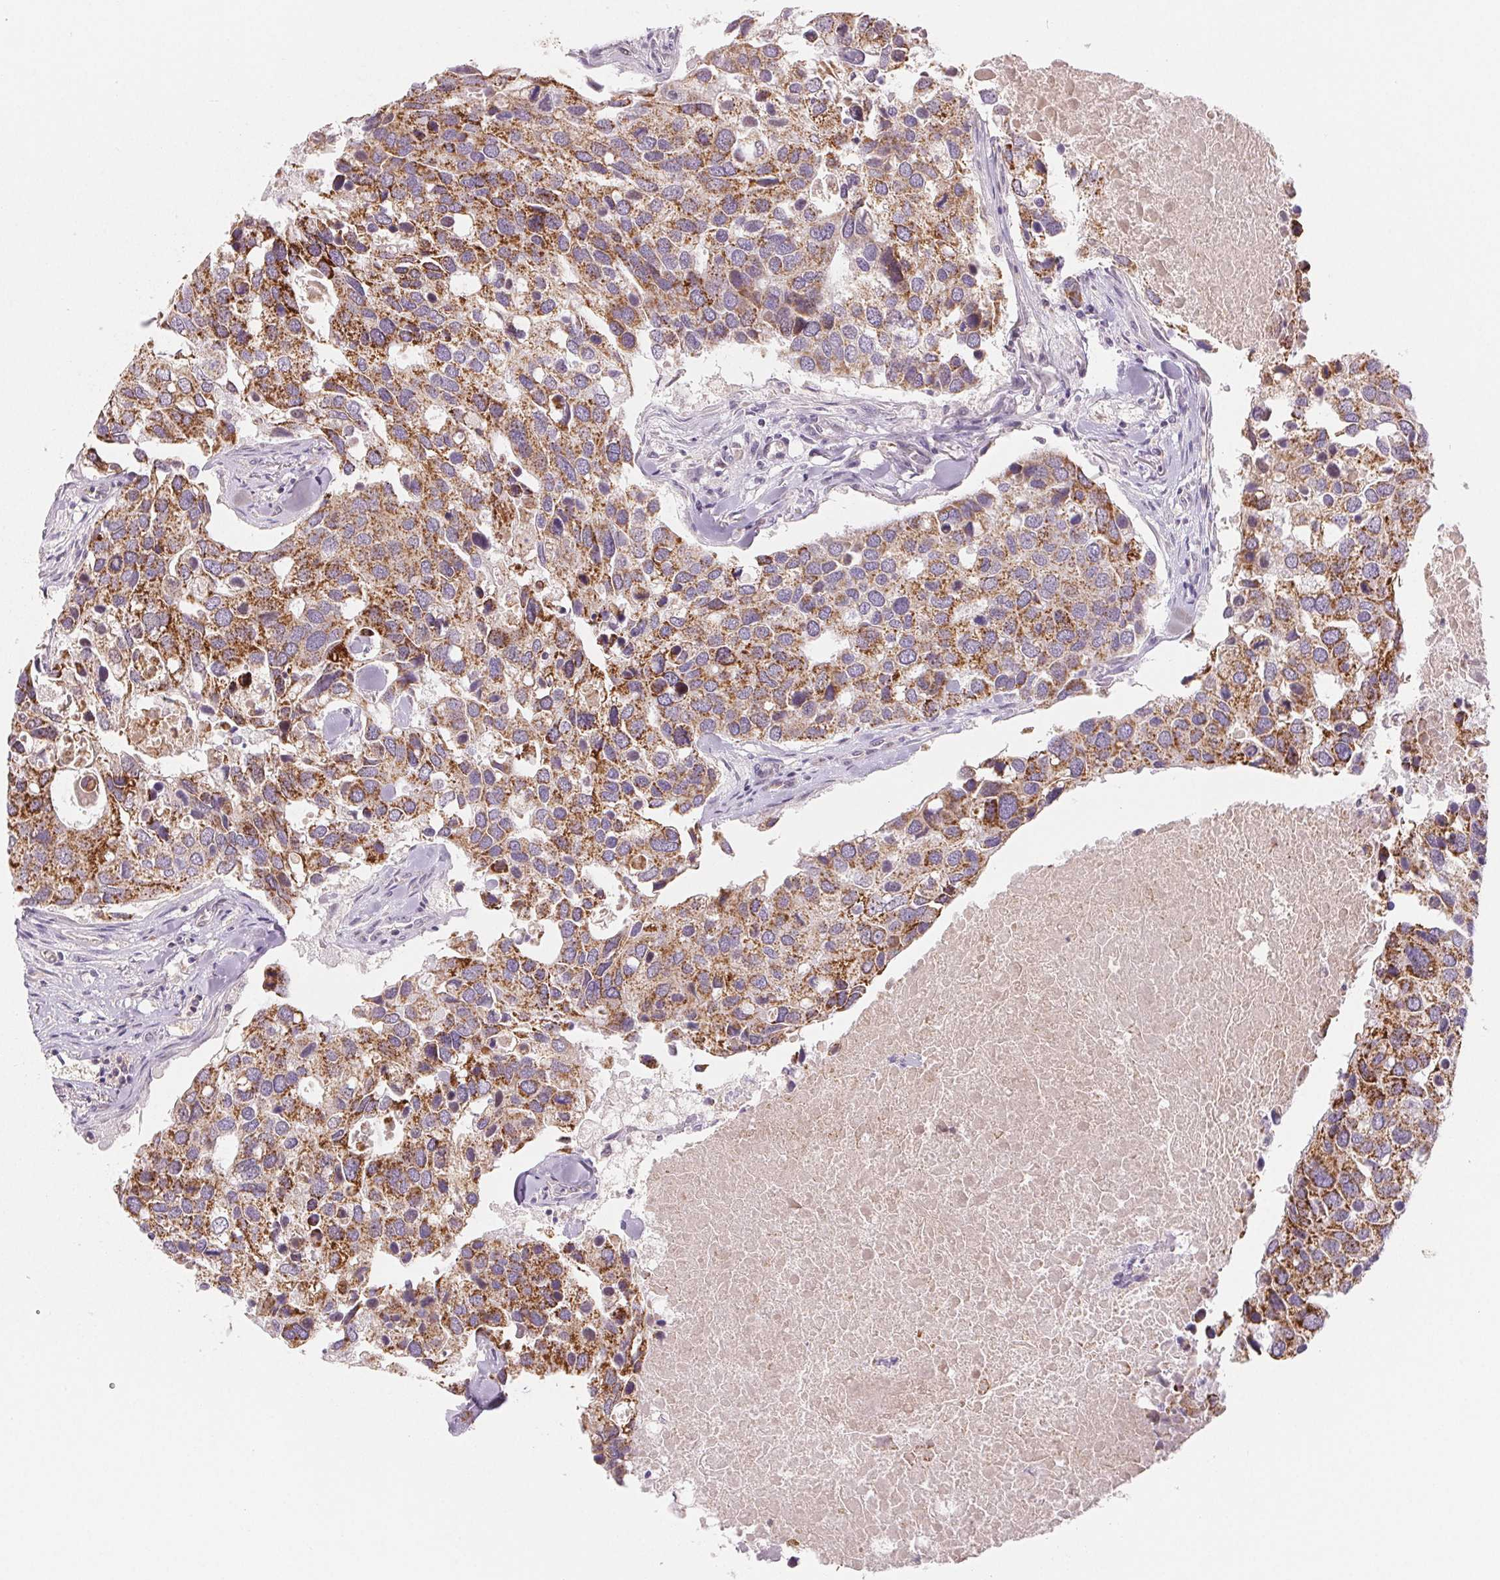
{"staining": {"intensity": "moderate", "quantity": ">75%", "location": "cytoplasmic/membranous"}, "tissue": "breast cancer", "cell_type": "Tumor cells", "image_type": "cancer", "snomed": [{"axis": "morphology", "description": "Duct carcinoma"}, {"axis": "topography", "description": "Breast"}], "caption": "IHC photomicrograph of neoplastic tissue: human infiltrating ductal carcinoma (breast) stained using IHC exhibits medium levels of moderate protein expression localized specifically in the cytoplasmic/membranous of tumor cells, appearing as a cytoplasmic/membranous brown color.", "gene": "HINT2", "patient": {"sex": "female", "age": 83}}